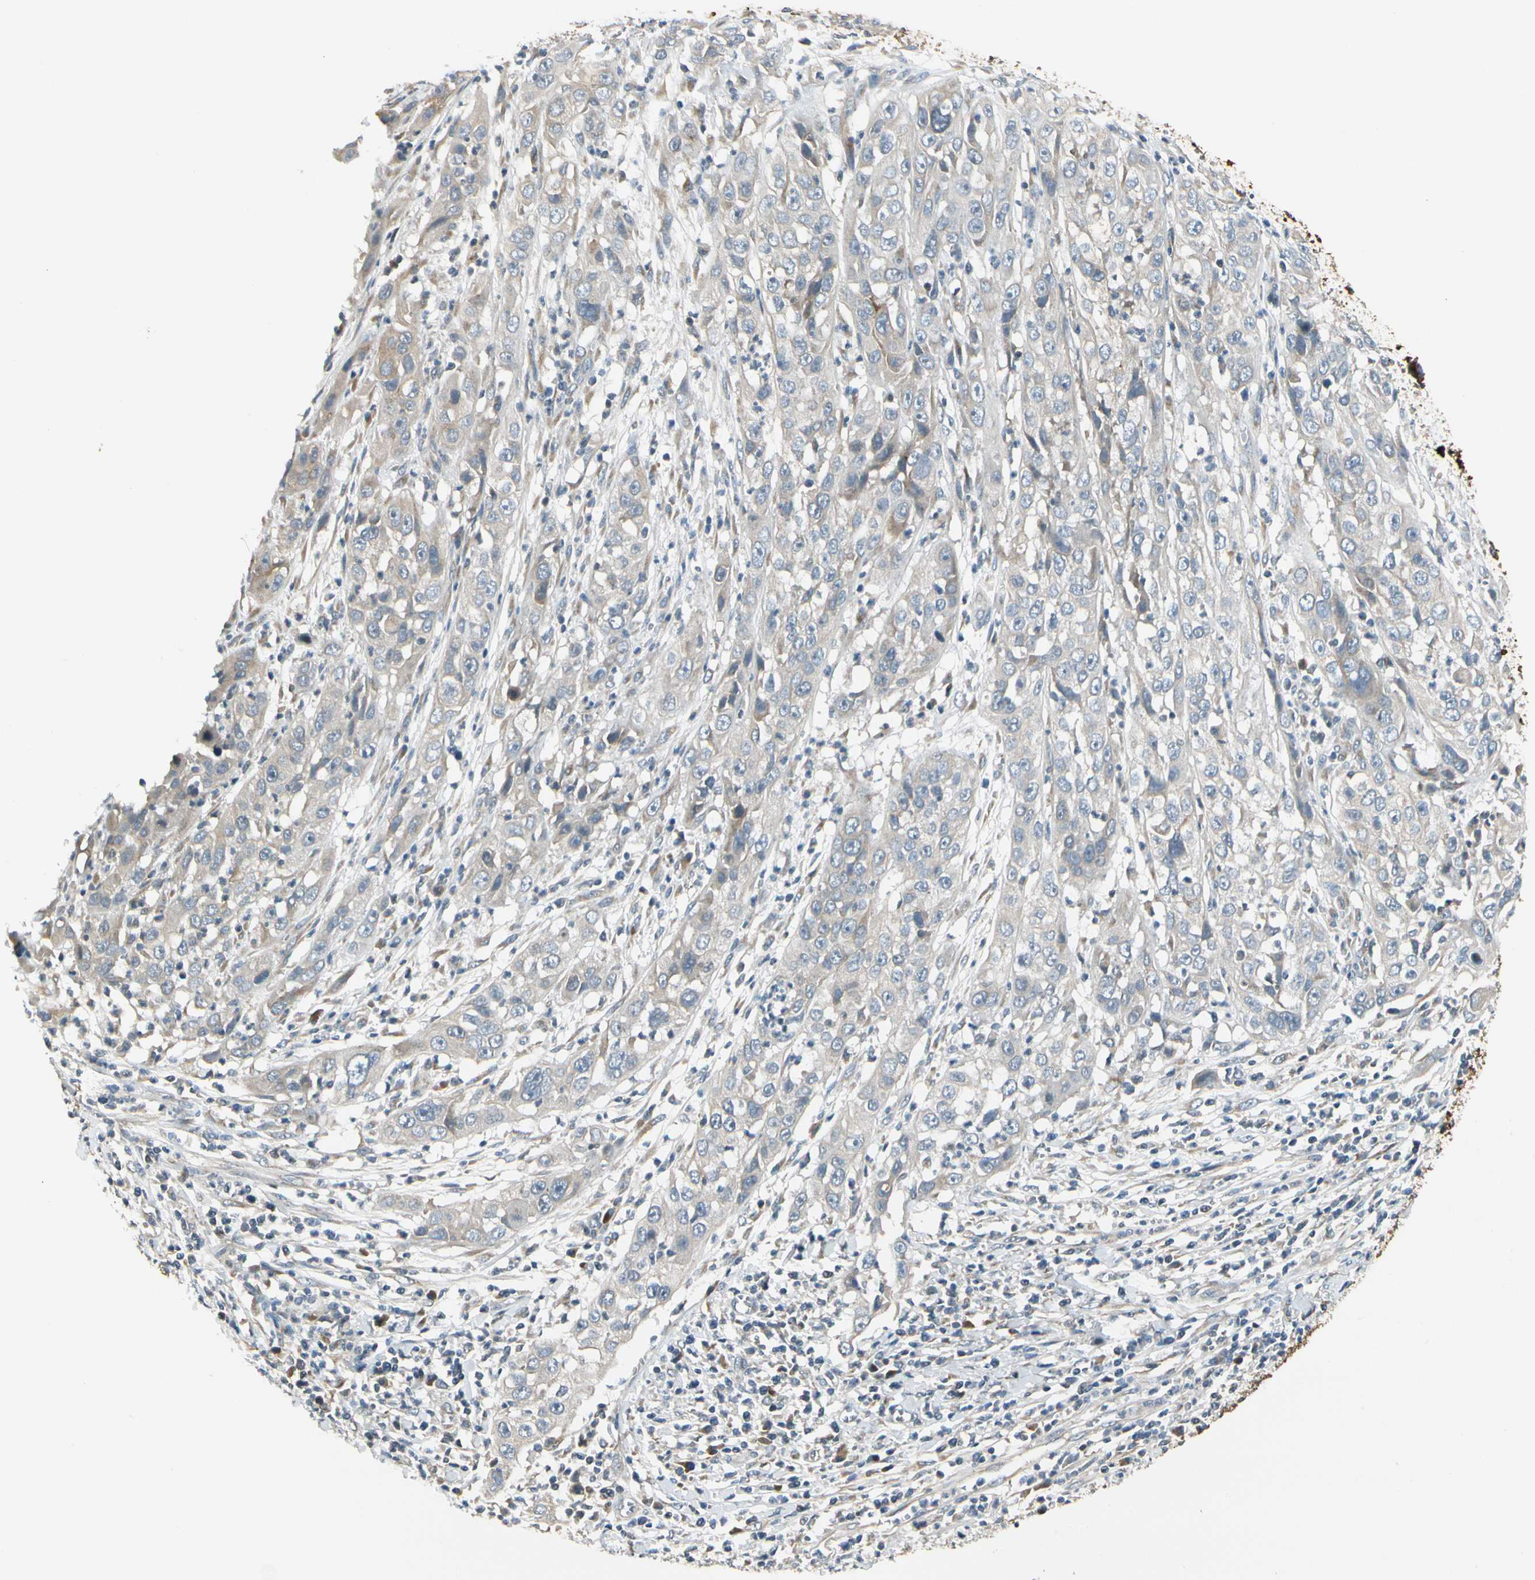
{"staining": {"intensity": "weak", "quantity": "<25%", "location": "cytoplasmic/membranous"}, "tissue": "cervical cancer", "cell_type": "Tumor cells", "image_type": "cancer", "snomed": [{"axis": "morphology", "description": "Squamous cell carcinoma, NOS"}, {"axis": "topography", "description": "Cervix"}], "caption": "Tumor cells are negative for protein expression in human cervical cancer. (Brightfield microscopy of DAB immunohistochemistry (IHC) at high magnification).", "gene": "BNIP1", "patient": {"sex": "female", "age": 32}}